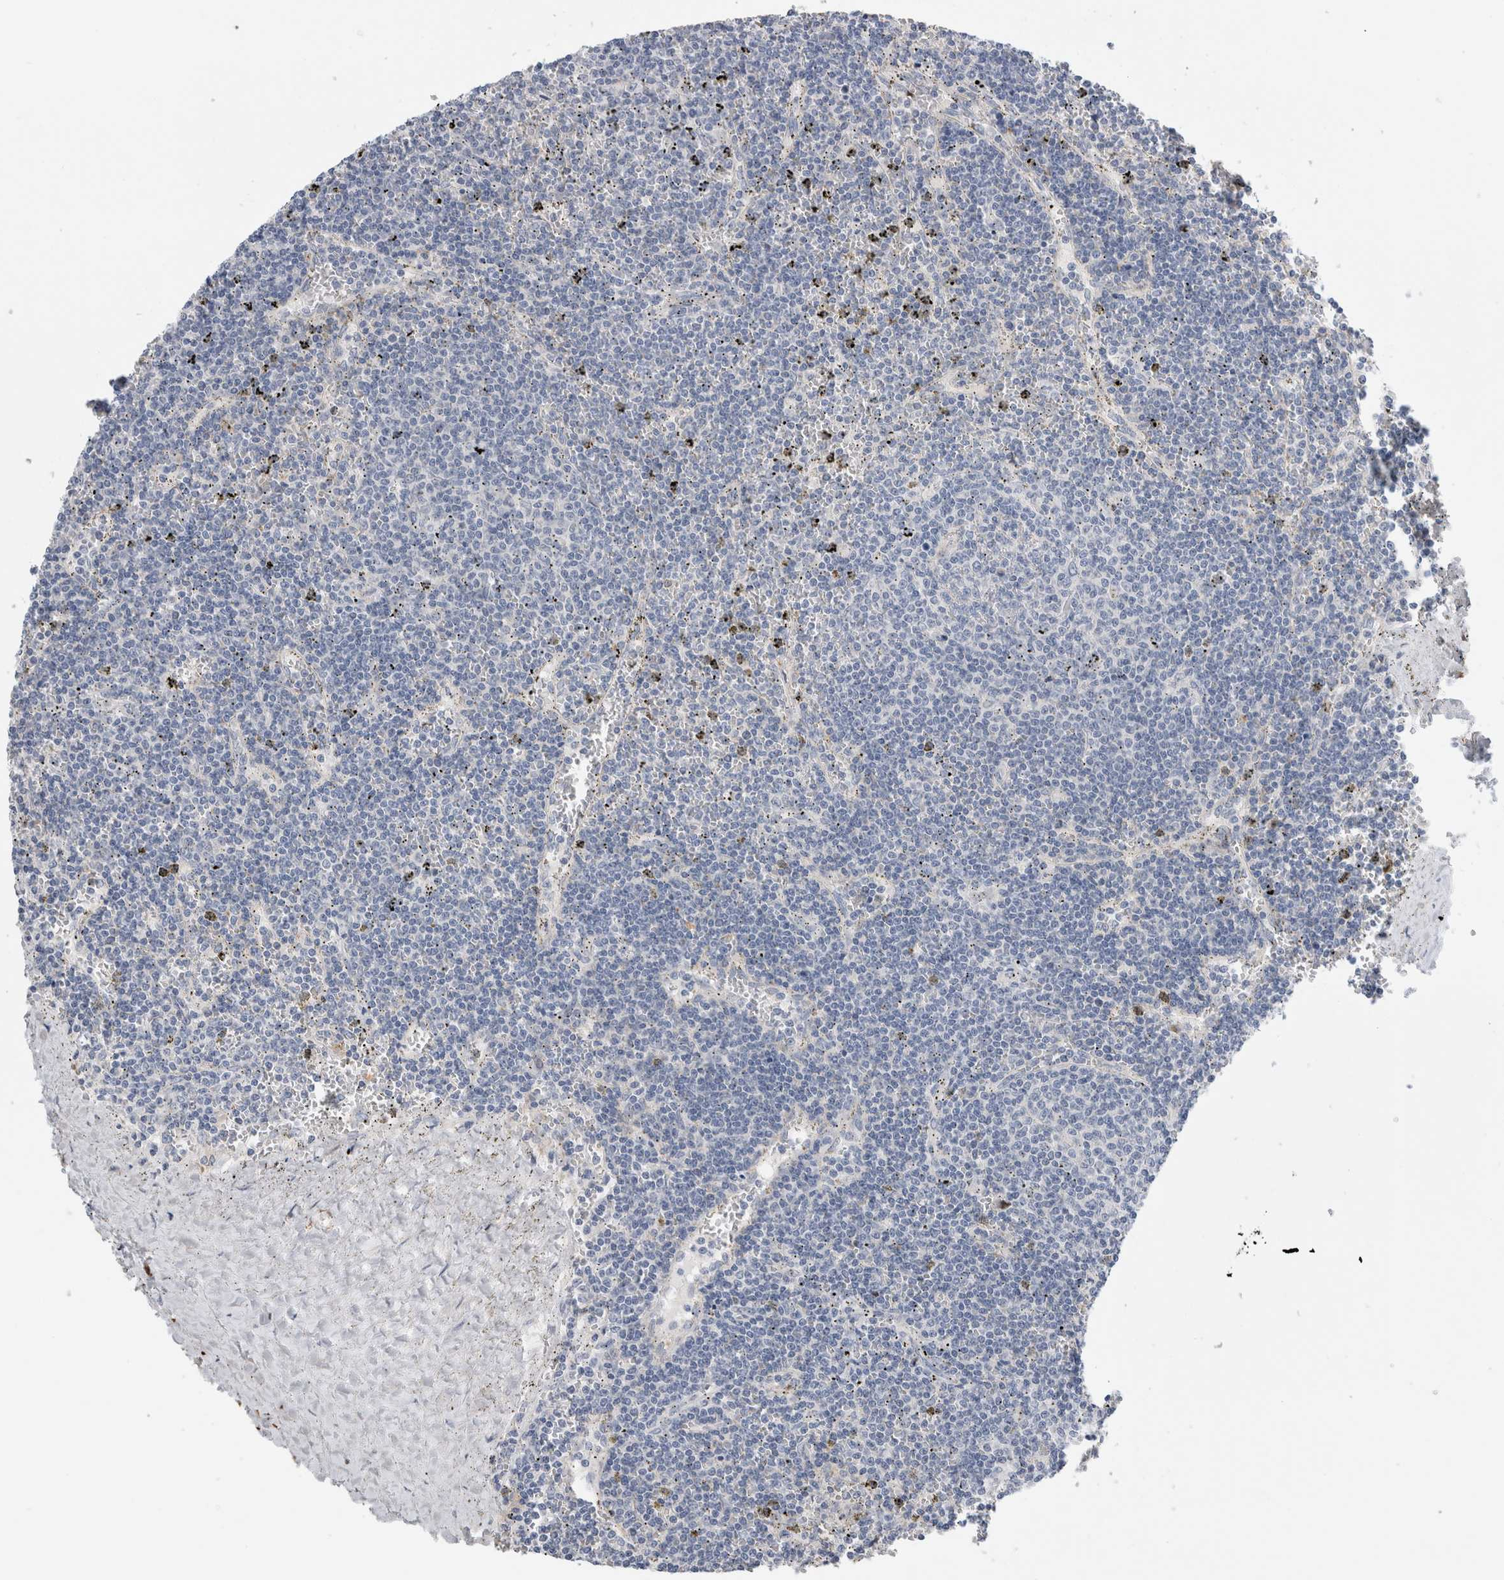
{"staining": {"intensity": "negative", "quantity": "none", "location": "none"}, "tissue": "lymphoma", "cell_type": "Tumor cells", "image_type": "cancer", "snomed": [{"axis": "morphology", "description": "Malignant lymphoma, non-Hodgkin's type, Low grade"}, {"axis": "topography", "description": "Spleen"}], "caption": "High magnification brightfield microscopy of lymphoma stained with DAB (brown) and counterstained with hematoxylin (blue): tumor cells show no significant expression.", "gene": "SLC20A2", "patient": {"sex": "female", "age": 50}}